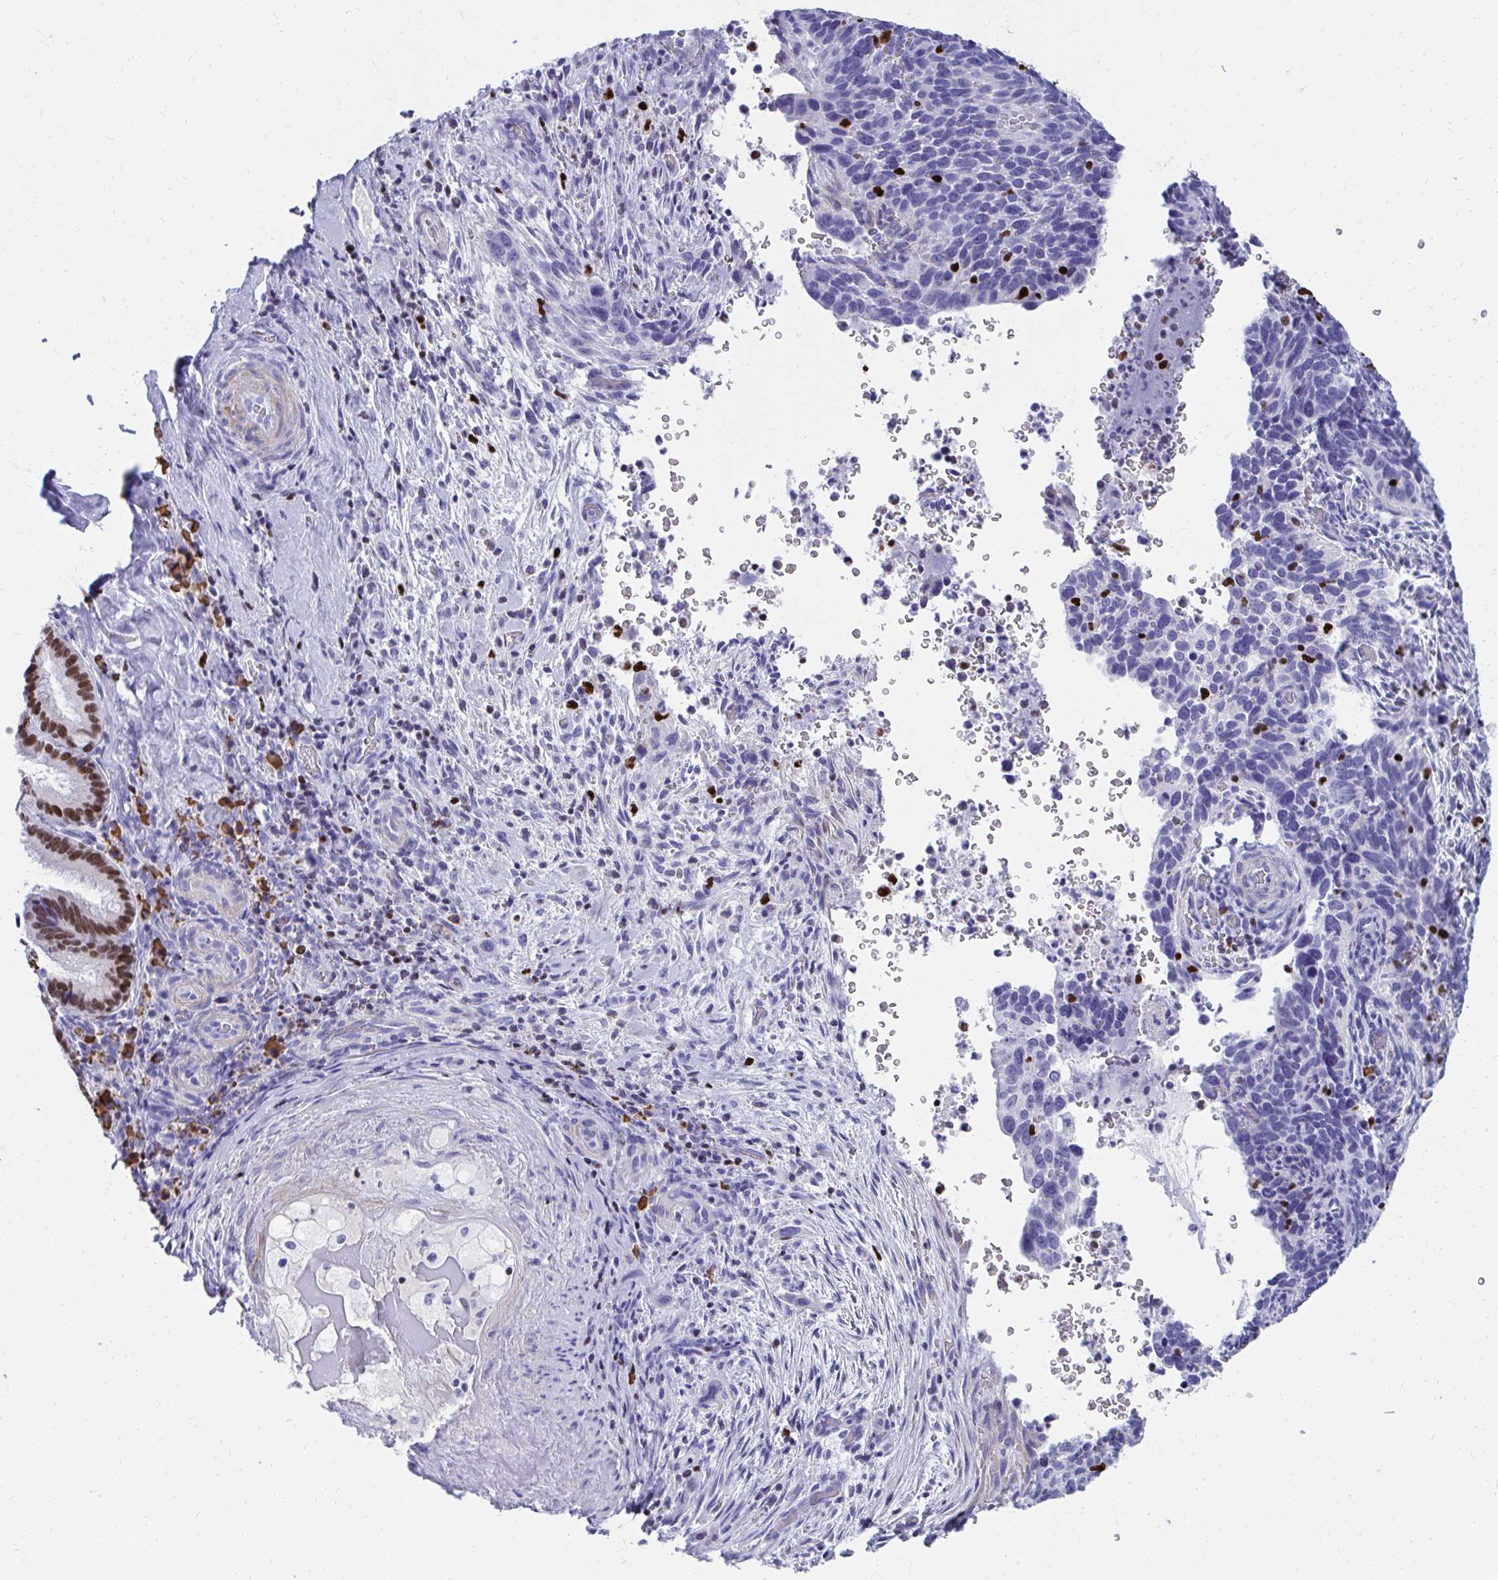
{"staining": {"intensity": "negative", "quantity": "none", "location": "none"}, "tissue": "cervical cancer", "cell_type": "Tumor cells", "image_type": "cancer", "snomed": [{"axis": "morphology", "description": "Squamous cell carcinoma, NOS"}, {"axis": "topography", "description": "Cervix"}], "caption": "Image shows no significant protein positivity in tumor cells of cervical squamous cell carcinoma.", "gene": "RUNX3", "patient": {"sex": "female", "age": 51}}